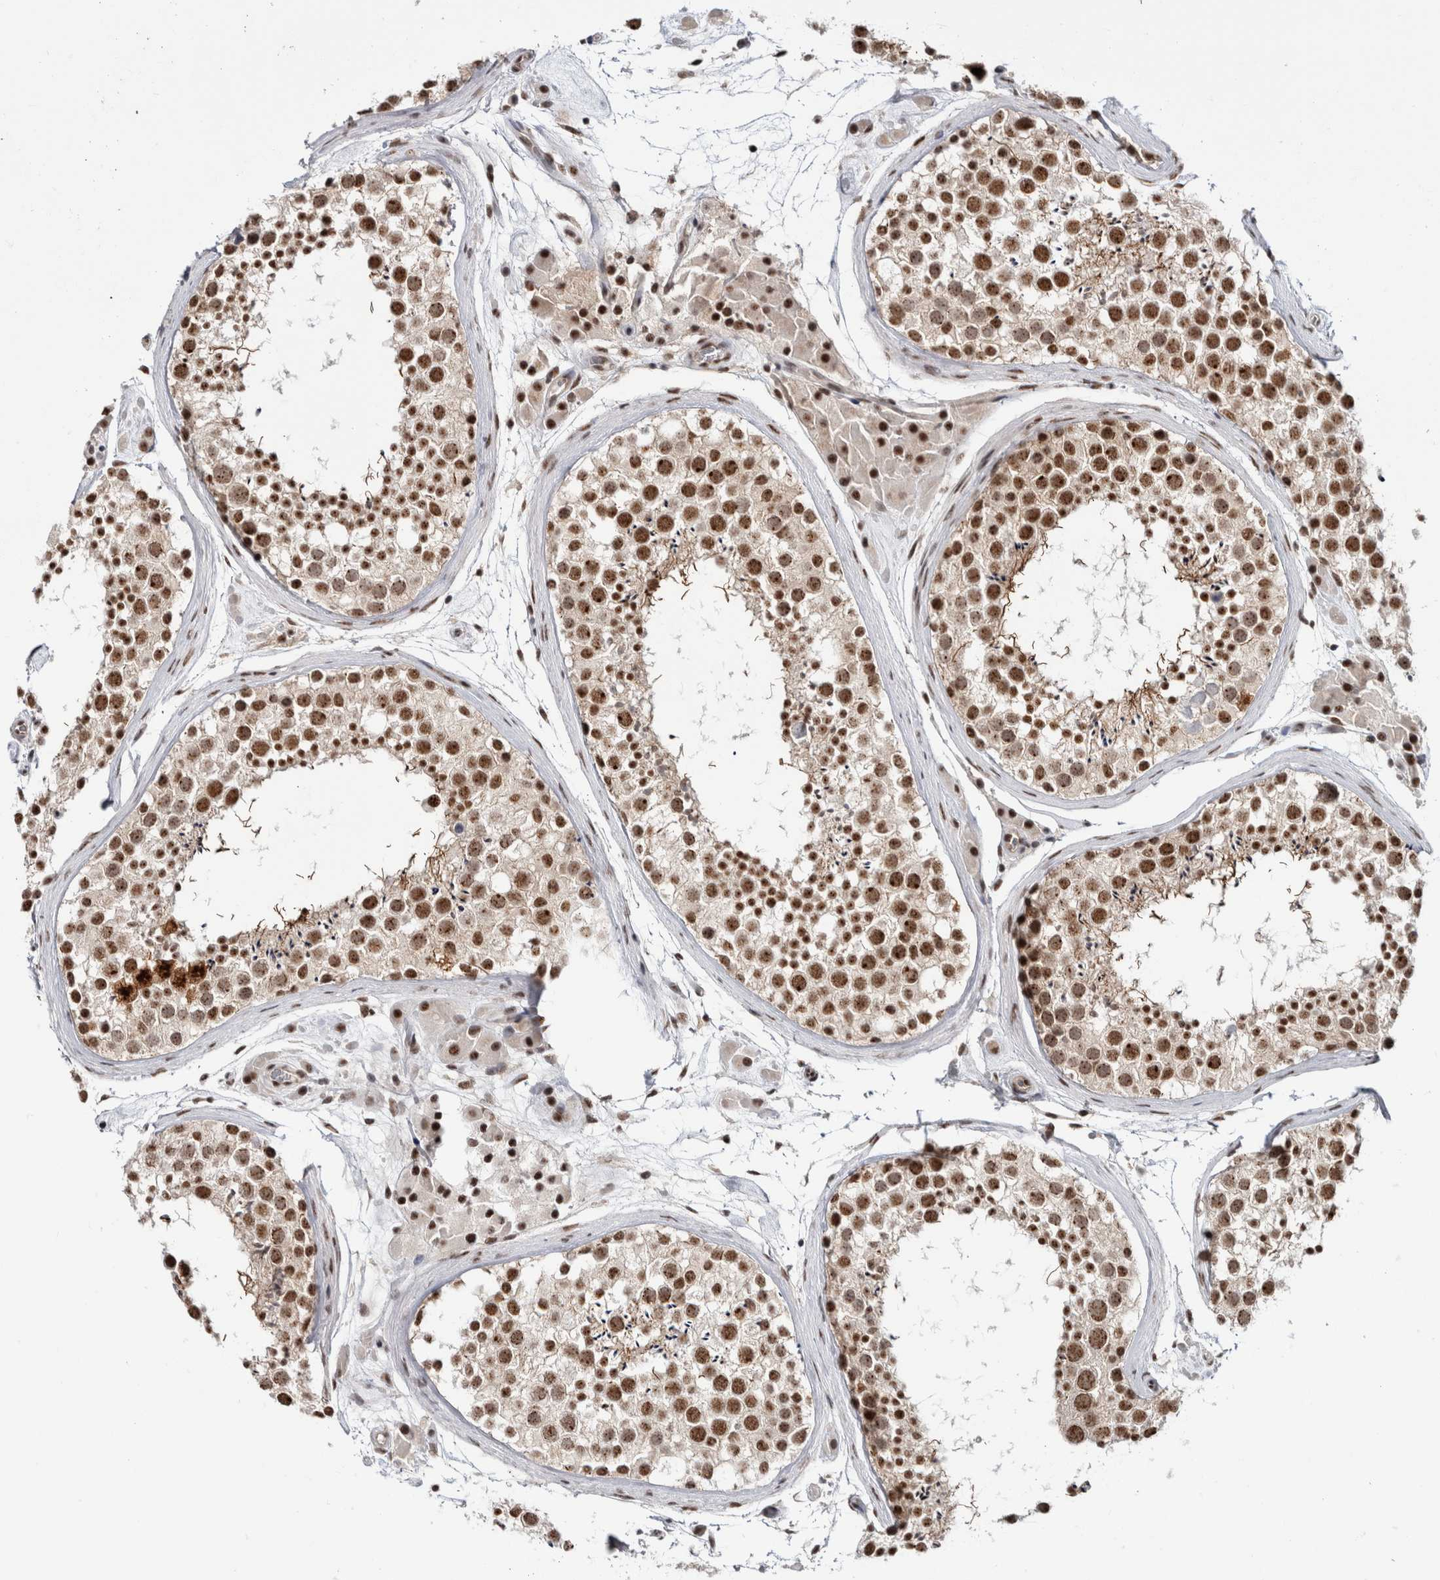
{"staining": {"intensity": "moderate", "quantity": ">75%", "location": "nuclear"}, "tissue": "testis", "cell_type": "Cells in seminiferous ducts", "image_type": "normal", "snomed": [{"axis": "morphology", "description": "Normal tissue, NOS"}, {"axis": "topography", "description": "Testis"}], "caption": "Moderate nuclear expression for a protein is appreciated in about >75% of cells in seminiferous ducts of unremarkable testis using immunohistochemistry.", "gene": "MKNK1", "patient": {"sex": "male", "age": 46}}